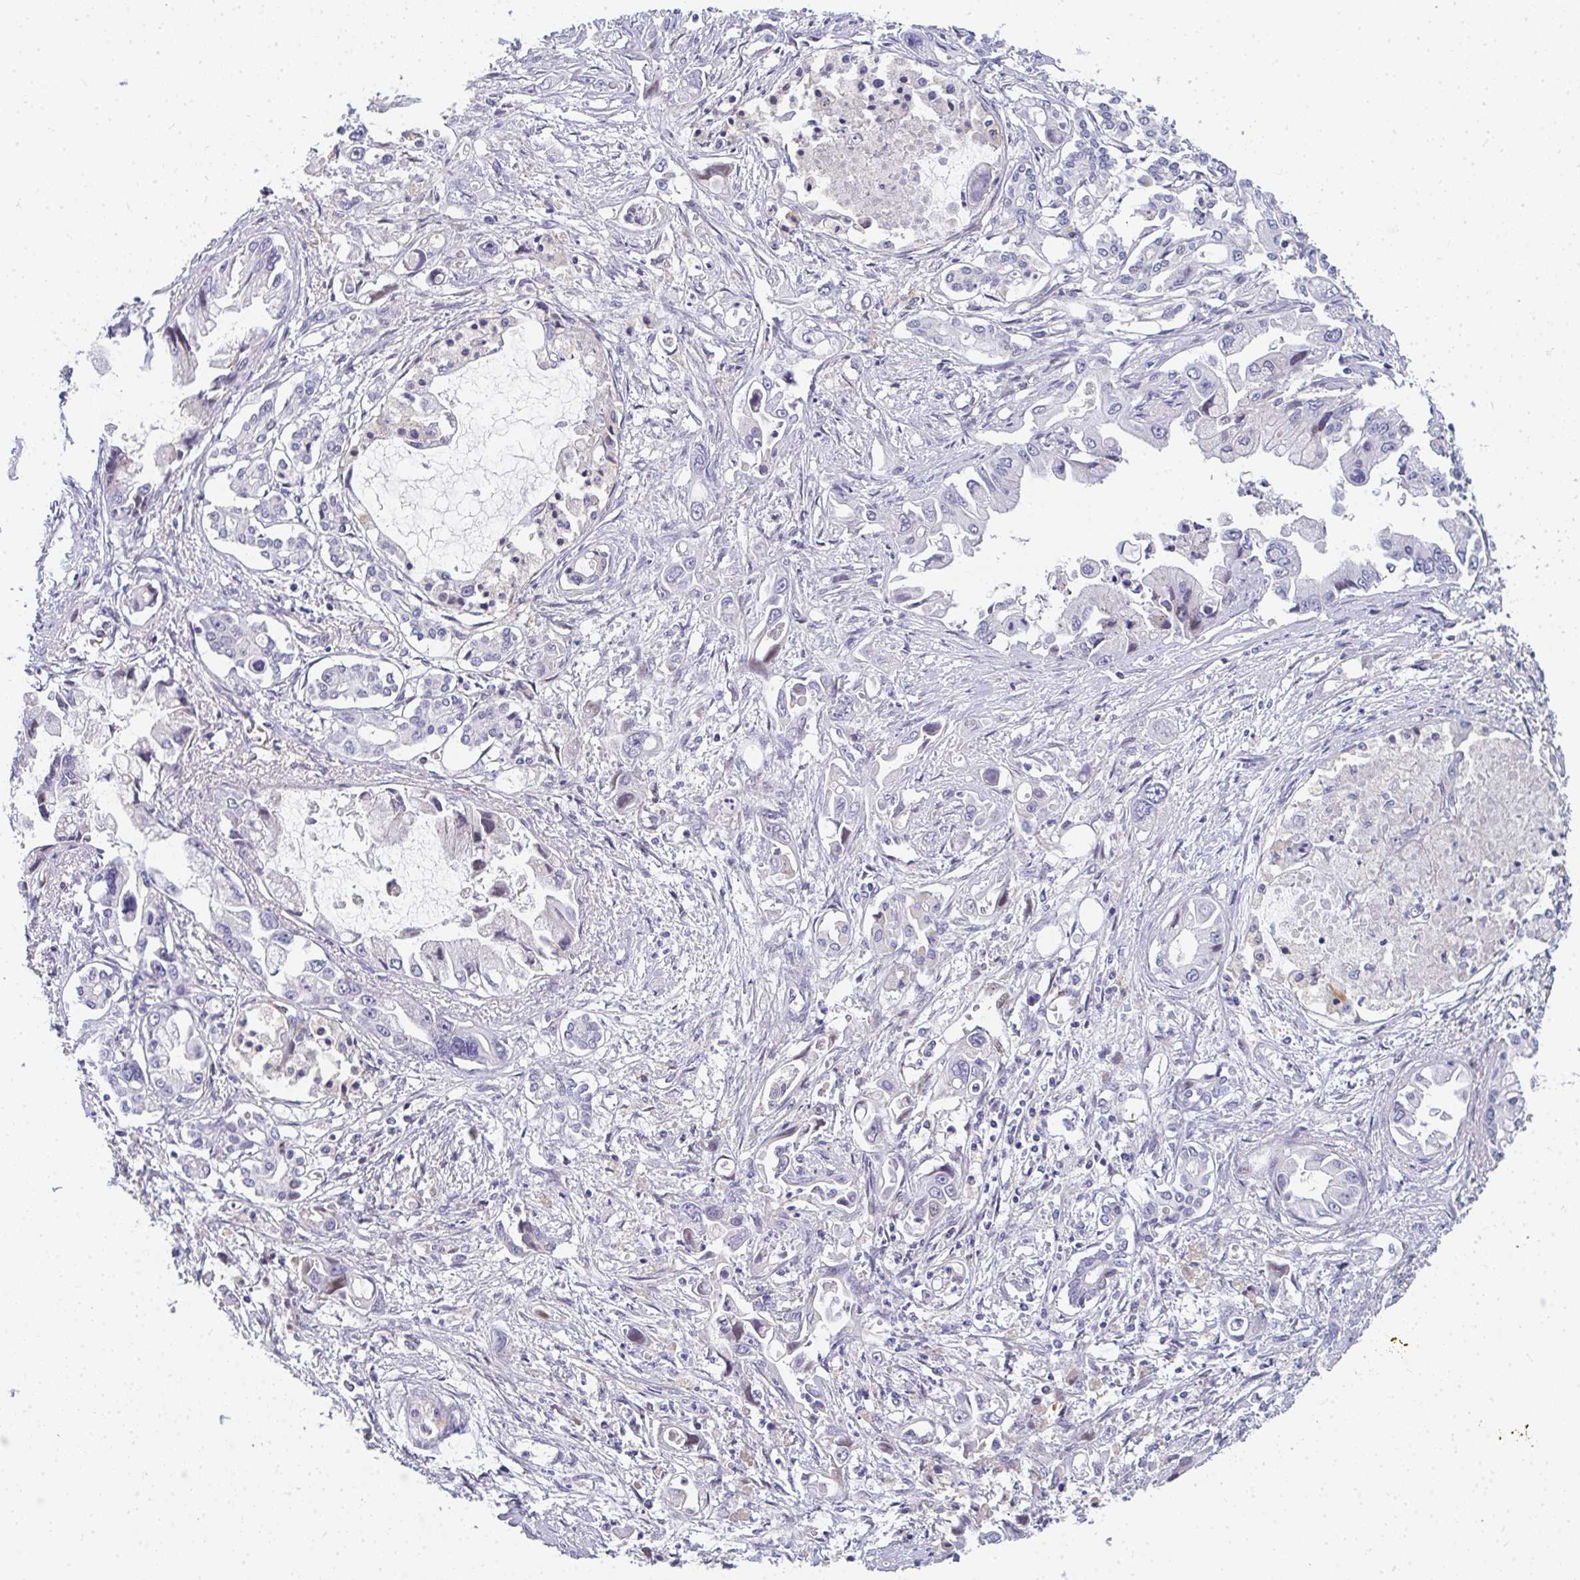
{"staining": {"intensity": "negative", "quantity": "none", "location": "none"}, "tissue": "pancreatic cancer", "cell_type": "Tumor cells", "image_type": "cancer", "snomed": [{"axis": "morphology", "description": "Adenocarcinoma, NOS"}, {"axis": "topography", "description": "Pancreas"}], "caption": "This is a photomicrograph of immunohistochemistry staining of pancreatic adenocarcinoma, which shows no positivity in tumor cells. (DAB (3,3'-diaminobenzidine) immunohistochemistry (IHC), high magnification).", "gene": "ZIC3", "patient": {"sex": "male", "age": 84}}